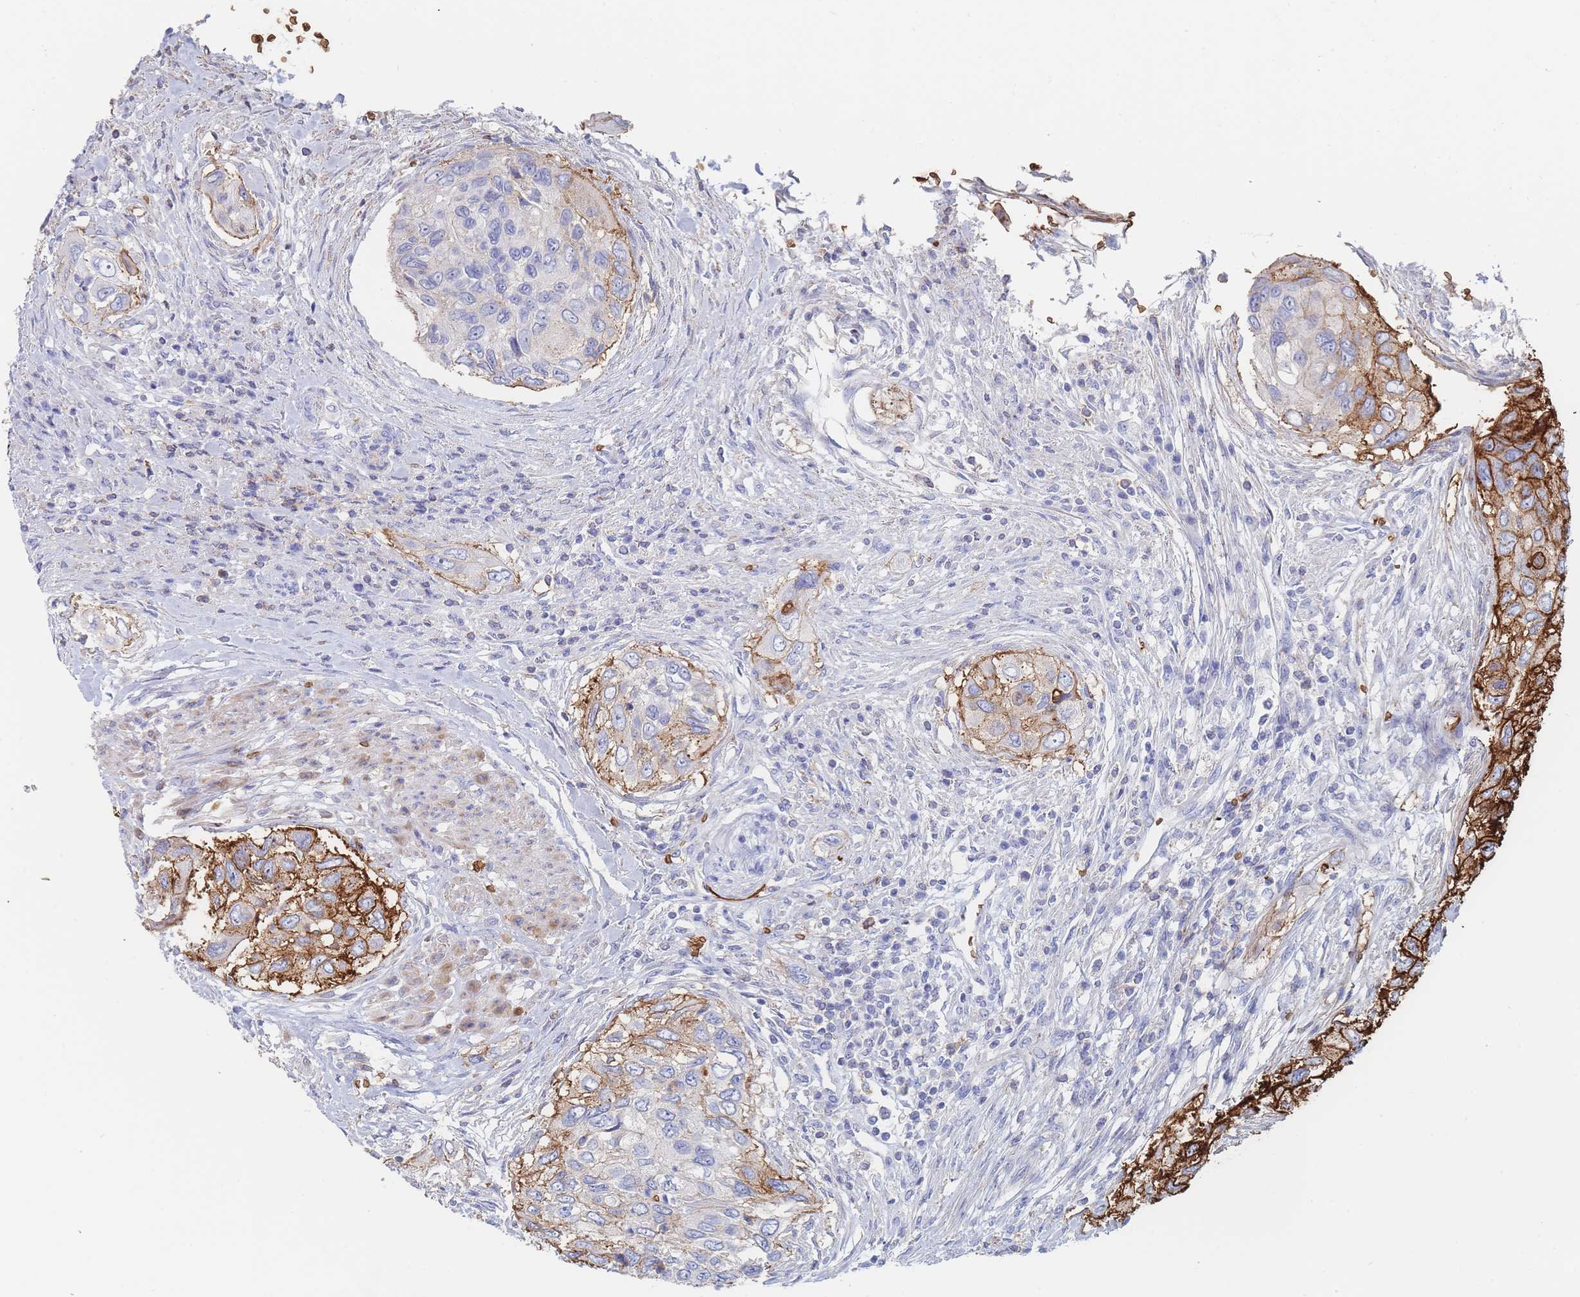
{"staining": {"intensity": "strong", "quantity": "<25%", "location": "cytoplasmic/membranous"}, "tissue": "urothelial cancer", "cell_type": "Tumor cells", "image_type": "cancer", "snomed": [{"axis": "morphology", "description": "Urothelial carcinoma, High grade"}, {"axis": "topography", "description": "Urinary bladder"}], "caption": "A histopathology image of human urothelial cancer stained for a protein displays strong cytoplasmic/membranous brown staining in tumor cells.", "gene": "SLC2A1", "patient": {"sex": "female", "age": 60}}